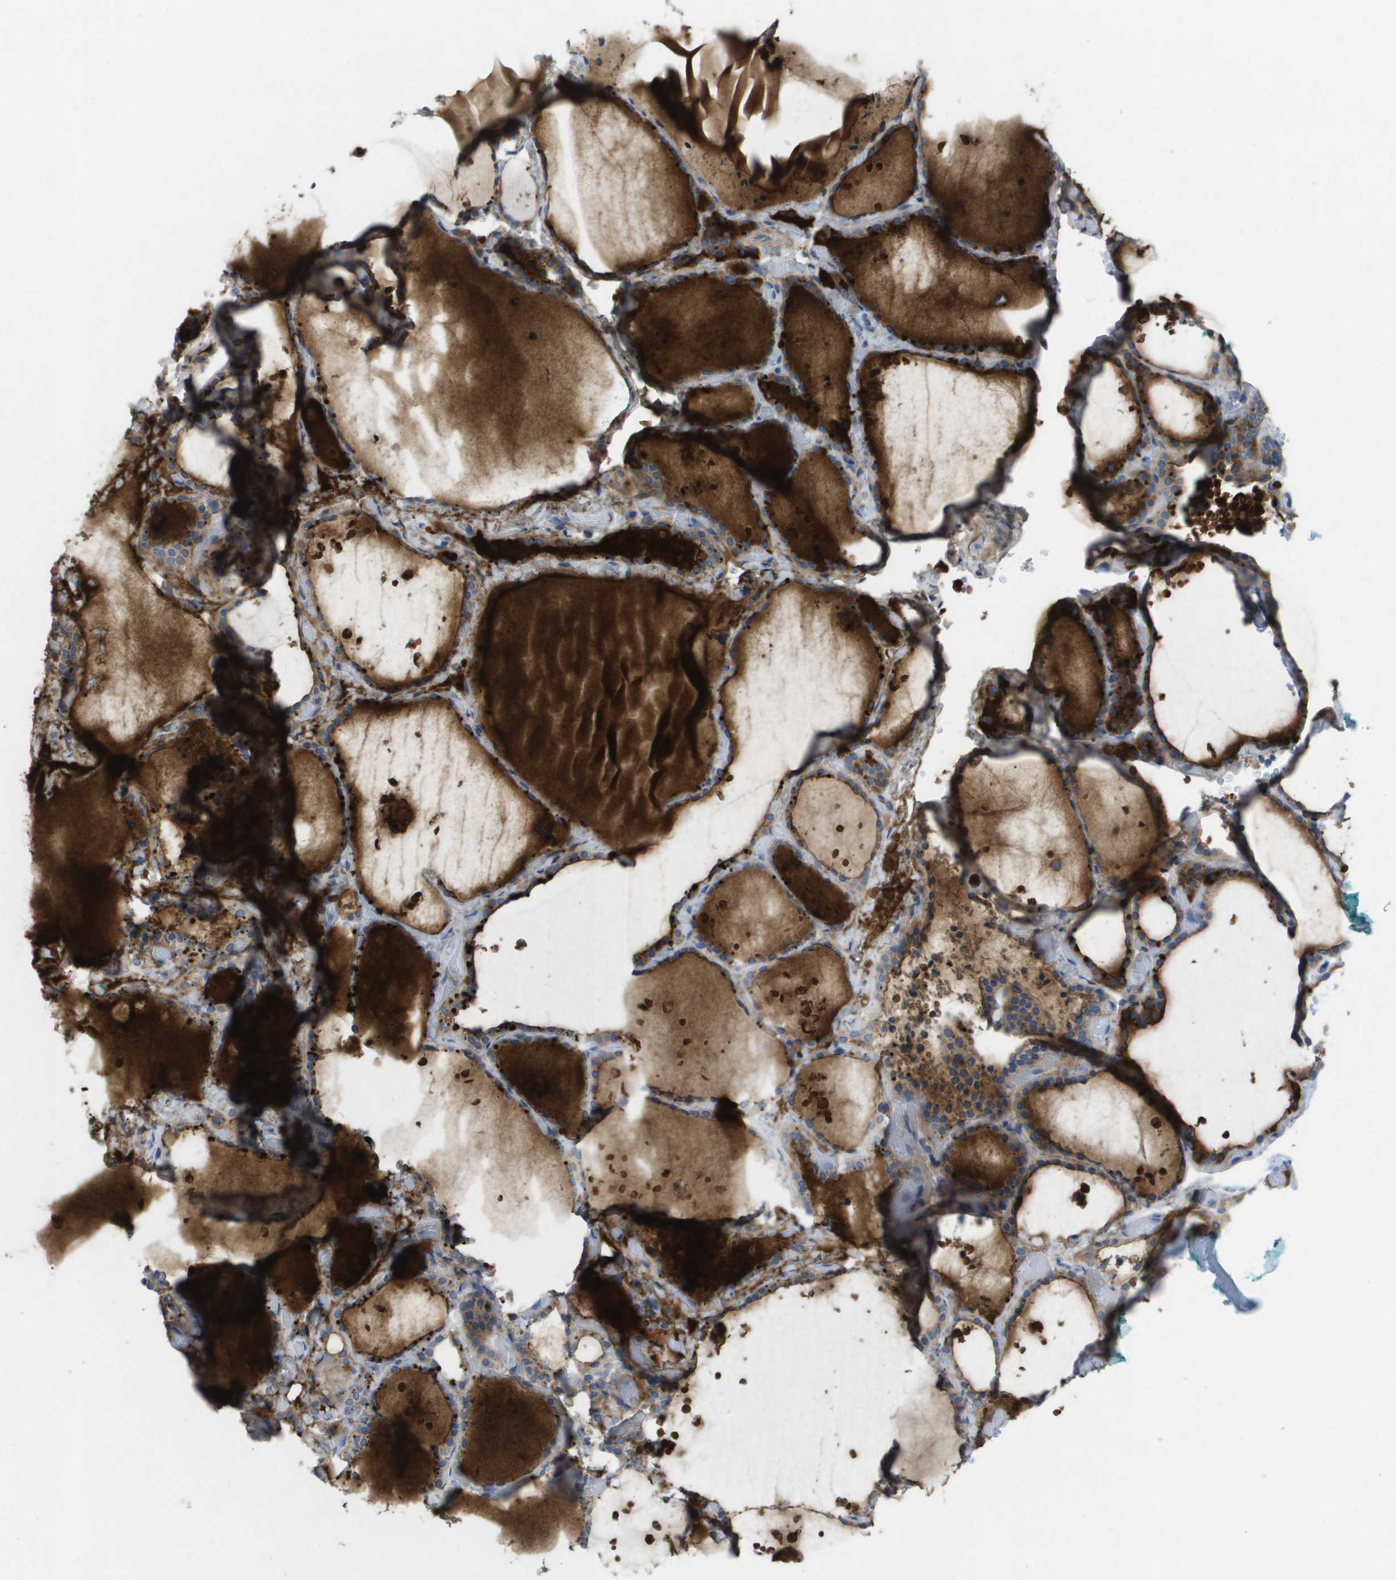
{"staining": {"intensity": "moderate", "quantity": ">75%", "location": "cytoplasmic/membranous"}, "tissue": "thyroid gland", "cell_type": "Glandular cells", "image_type": "normal", "snomed": [{"axis": "morphology", "description": "Normal tissue, NOS"}, {"axis": "topography", "description": "Thyroid gland"}], "caption": "Protein staining demonstrates moderate cytoplasmic/membranous staining in approximately >75% of glandular cells in benign thyroid gland. The staining was performed using DAB (3,3'-diaminobenzidine) to visualize the protein expression in brown, while the nuclei were stained in blue with hematoxylin (Magnification: 20x).", "gene": "CLCA4", "patient": {"sex": "female", "age": 44}}